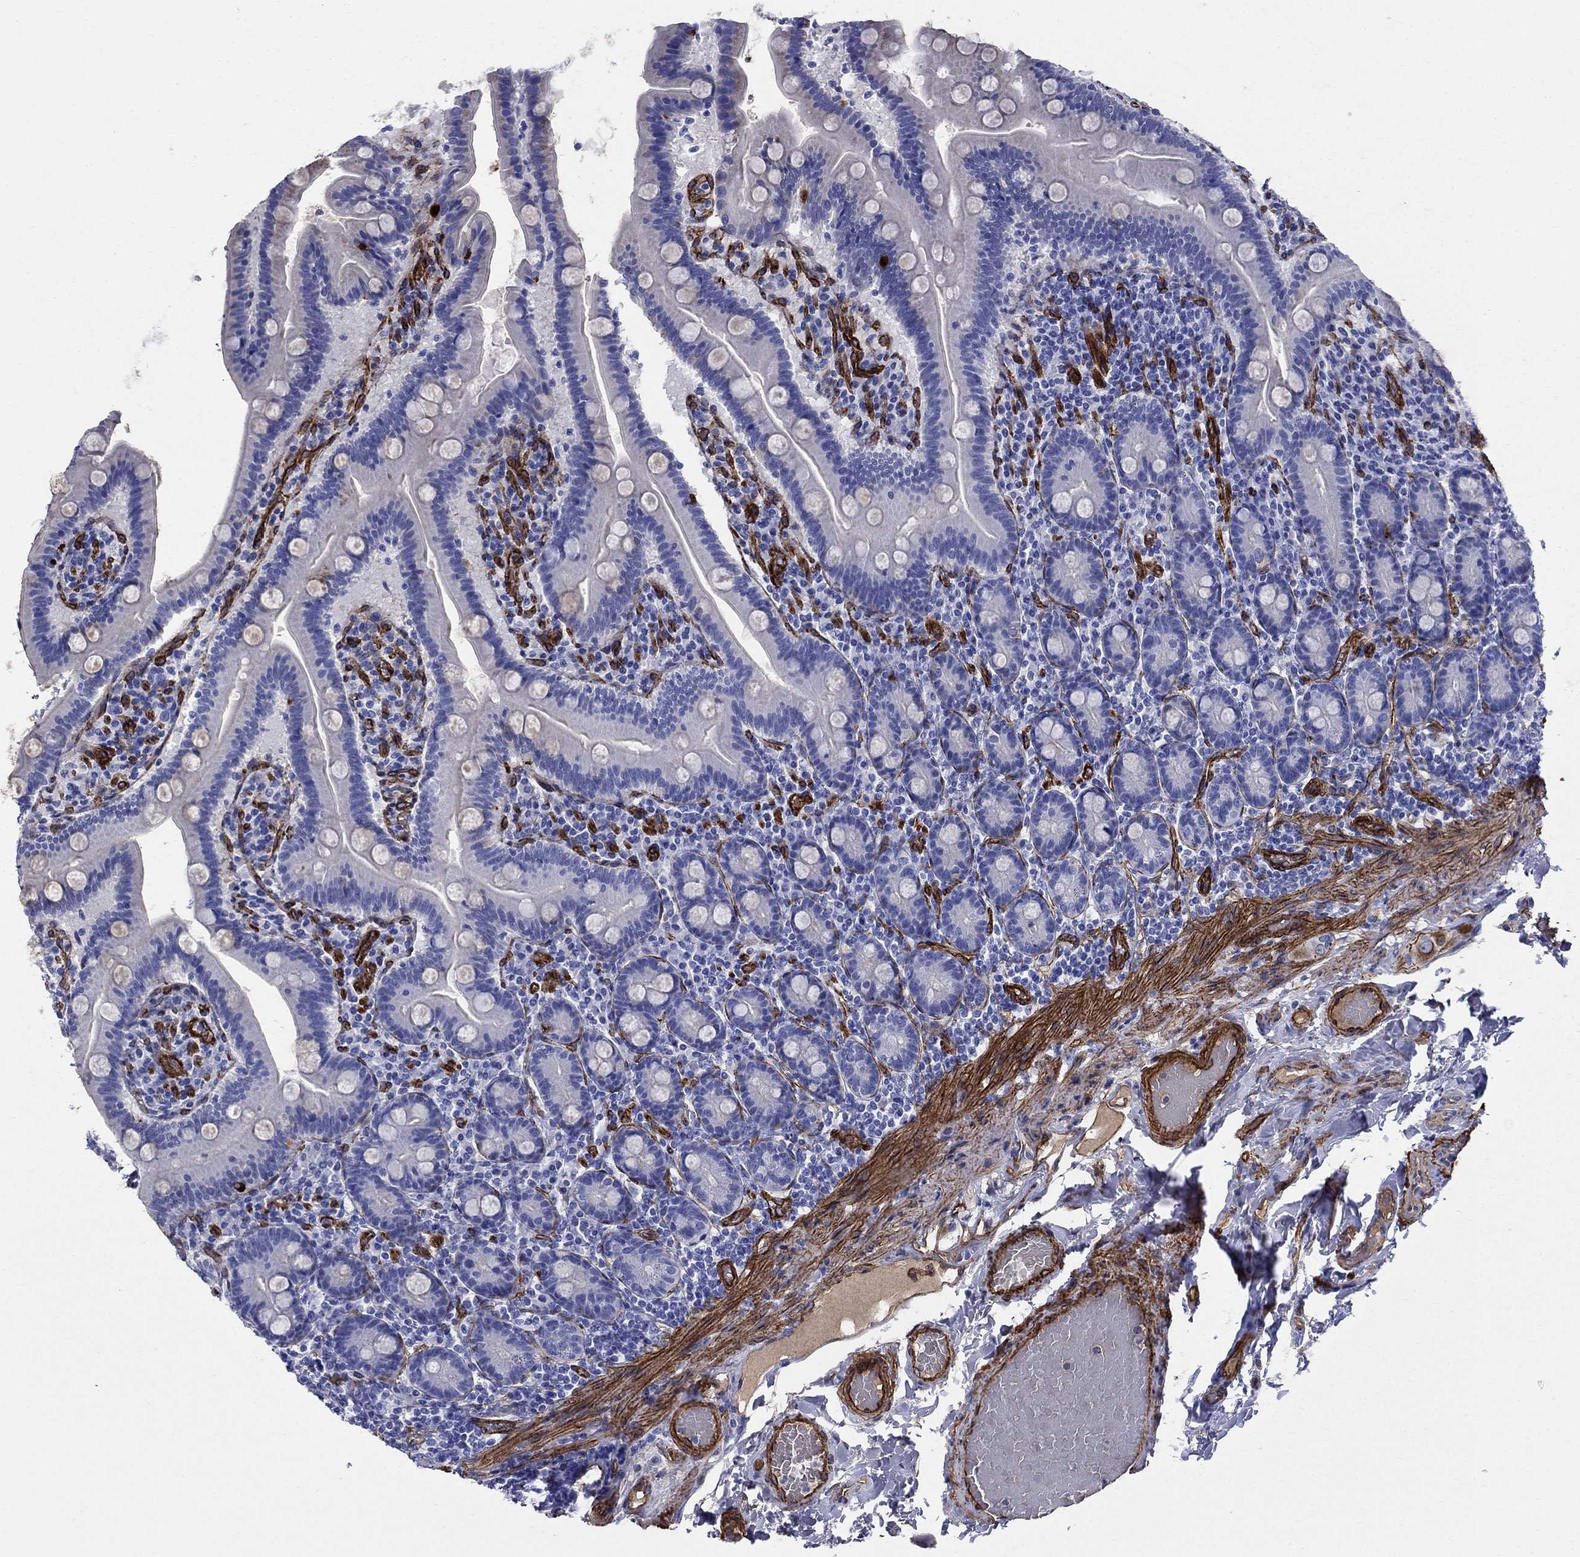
{"staining": {"intensity": "negative", "quantity": "none", "location": "none"}, "tissue": "small intestine", "cell_type": "Glandular cells", "image_type": "normal", "snomed": [{"axis": "morphology", "description": "Normal tissue, NOS"}, {"axis": "topography", "description": "Small intestine"}], "caption": "High power microscopy histopathology image of an immunohistochemistry (IHC) photomicrograph of unremarkable small intestine, revealing no significant expression in glandular cells.", "gene": "VTN", "patient": {"sex": "male", "age": 66}}